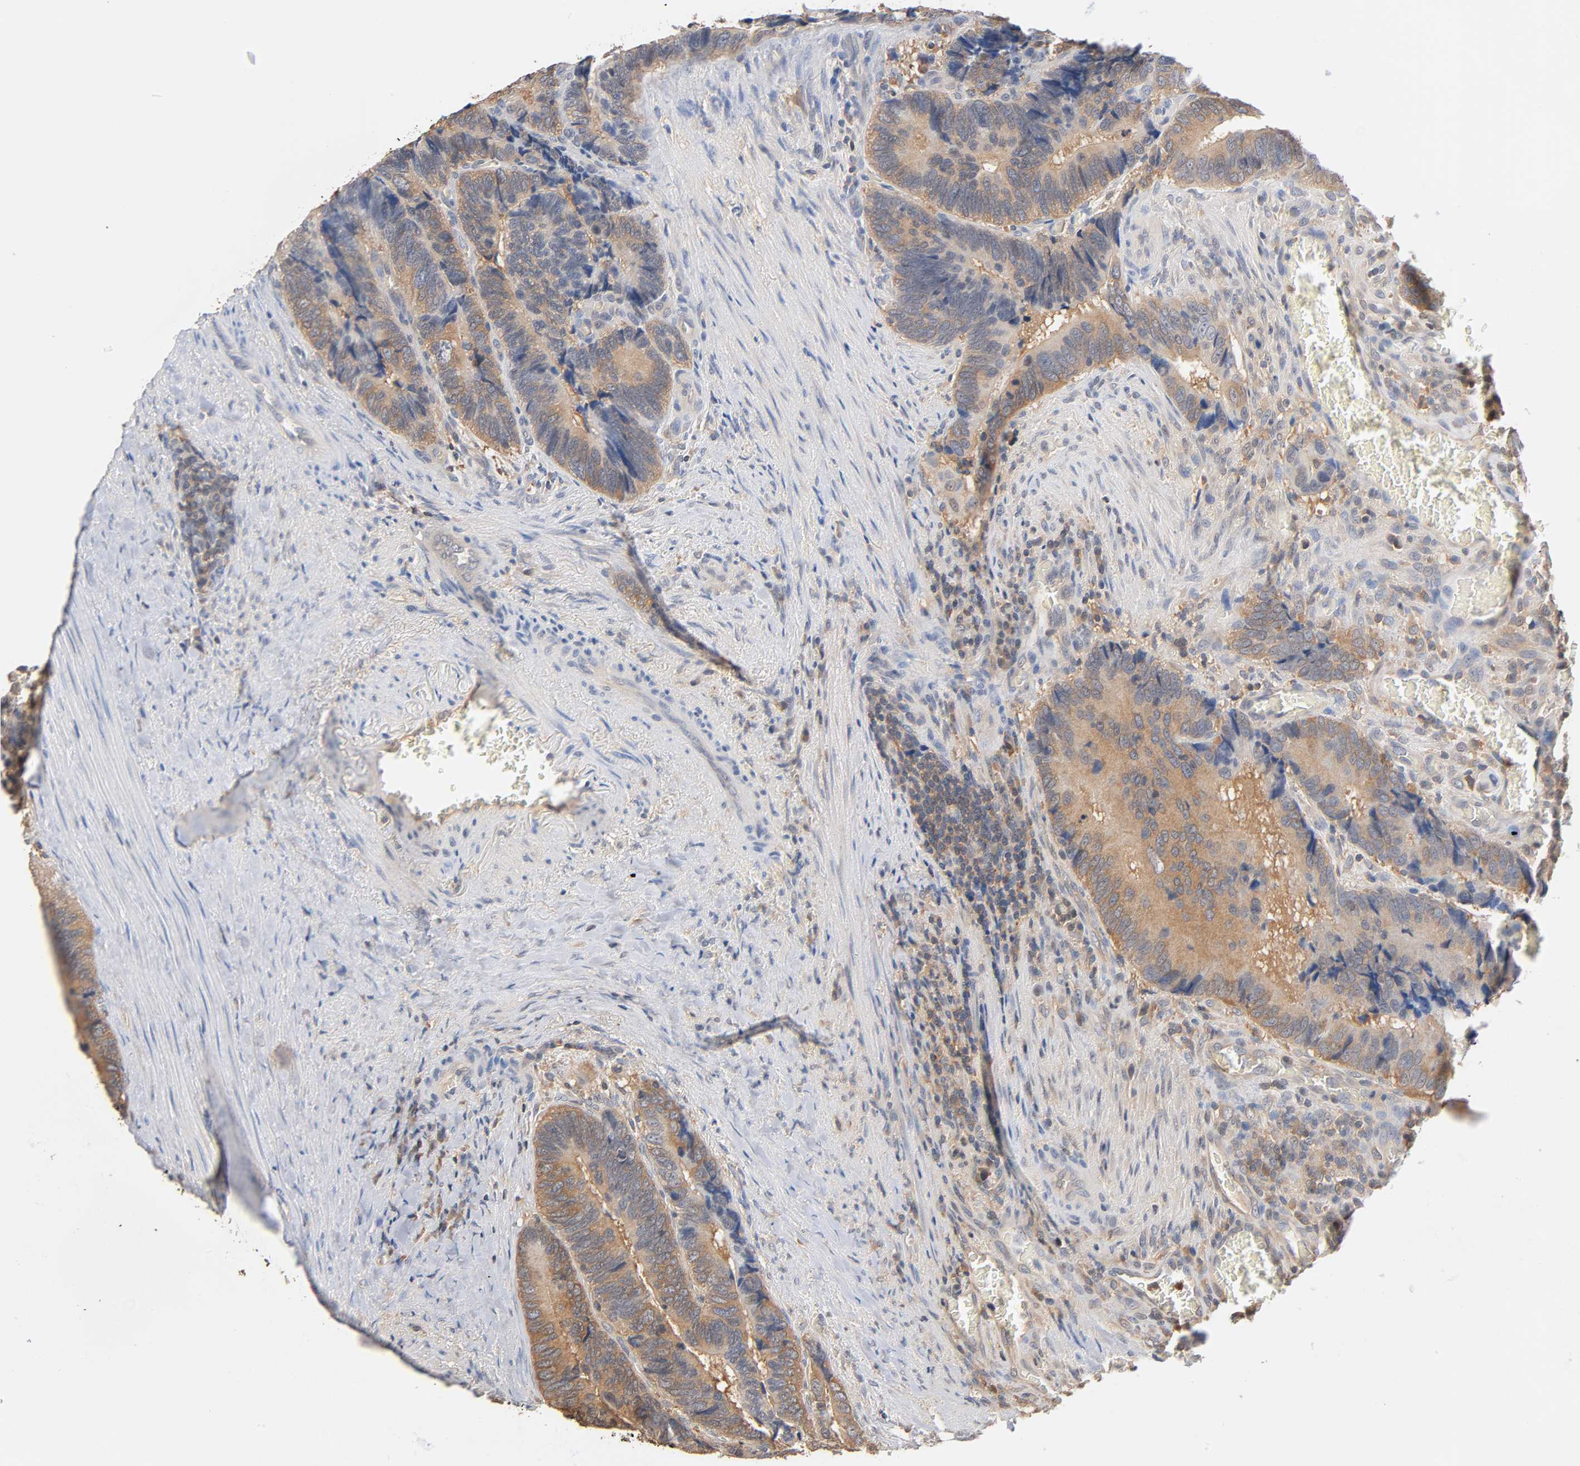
{"staining": {"intensity": "weak", "quantity": ">75%", "location": "cytoplasmic/membranous"}, "tissue": "colorectal cancer", "cell_type": "Tumor cells", "image_type": "cancer", "snomed": [{"axis": "morphology", "description": "Adenocarcinoma, NOS"}, {"axis": "topography", "description": "Colon"}], "caption": "Tumor cells demonstrate low levels of weak cytoplasmic/membranous staining in approximately >75% of cells in human colorectal cancer (adenocarcinoma).", "gene": "ALDOA", "patient": {"sex": "male", "age": 72}}